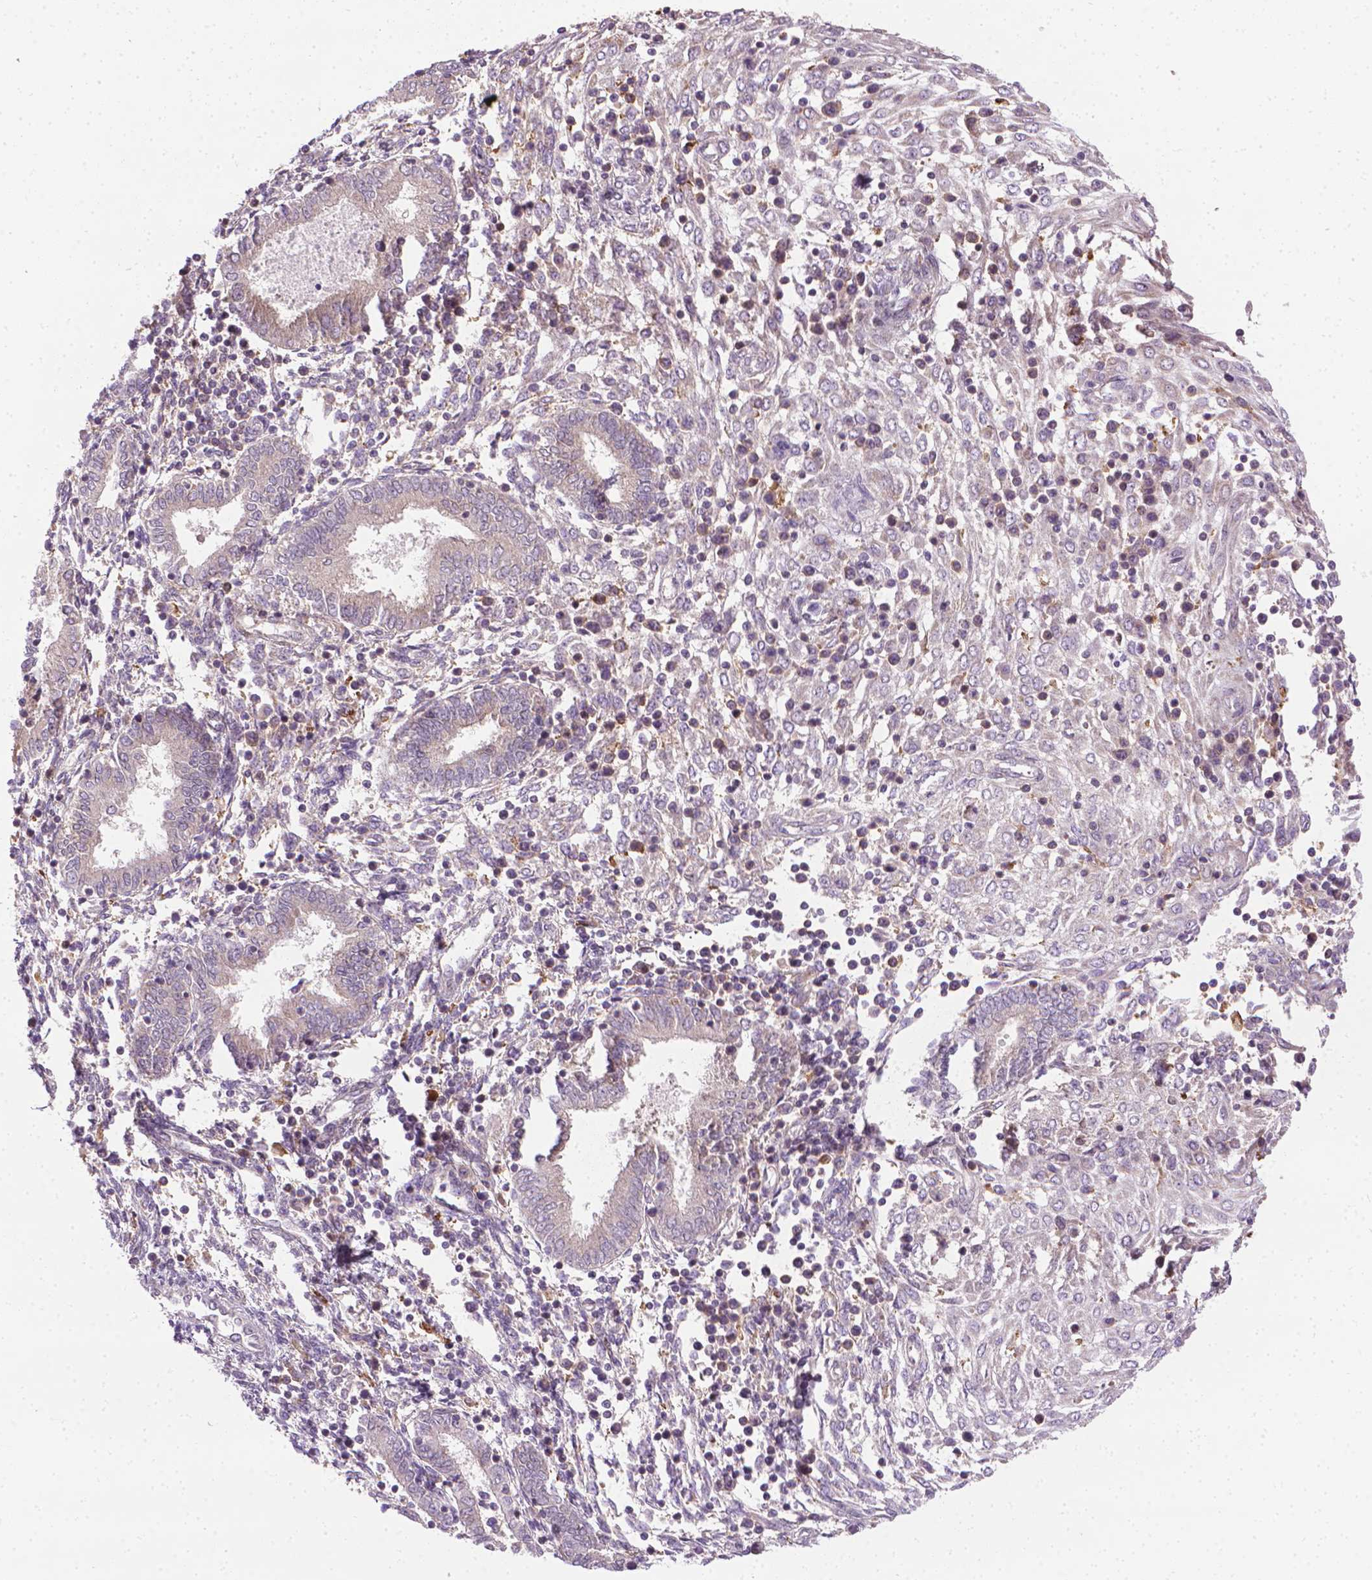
{"staining": {"intensity": "weak", "quantity": "25%-75%", "location": "cytoplasmic/membranous"}, "tissue": "endometrium", "cell_type": "Cells in endometrial stroma", "image_type": "normal", "snomed": [{"axis": "morphology", "description": "Normal tissue, NOS"}, {"axis": "topography", "description": "Endometrium"}], "caption": "Immunohistochemistry staining of benign endometrium, which exhibits low levels of weak cytoplasmic/membranous staining in about 25%-75% of cells in endometrial stroma indicating weak cytoplasmic/membranous protein positivity. The staining was performed using DAB (brown) for protein detection and nuclei were counterstained in hematoxylin (blue).", "gene": "PRAG1", "patient": {"sex": "female", "age": 42}}